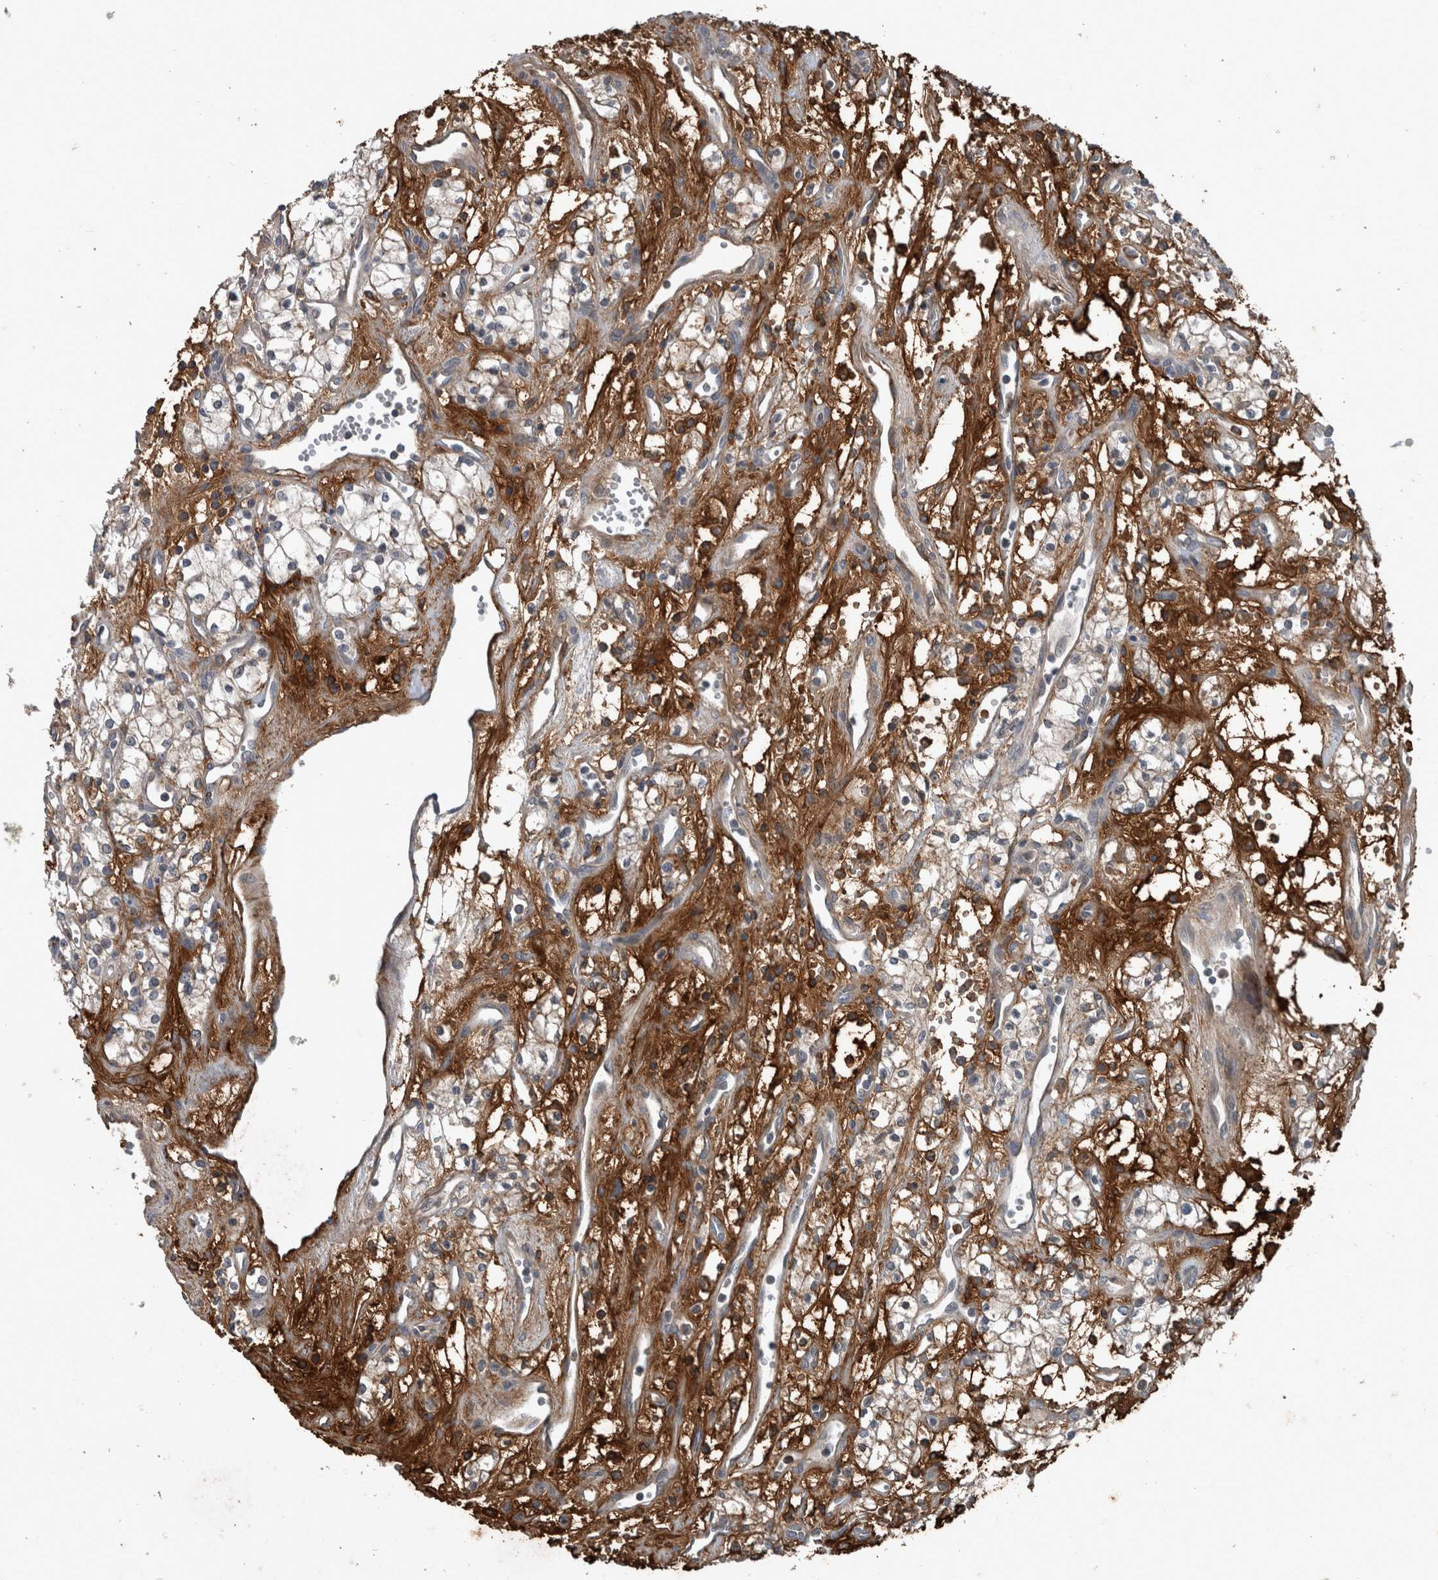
{"staining": {"intensity": "weak", "quantity": "<25%", "location": "cytoplasmic/membranous"}, "tissue": "renal cancer", "cell_type": "Tumor cells", "image_type": "cancer", "snomed": [{"axis": "morphology", "description": "Adenocarcinoma, NOS"}, {"axis": "topography", "description": "Kidney"}], "caption": "DAB immunohistochemical staining of human adenocarcinoma (renal) reveals no significant positivity in tumor cells.", "gene": "EXOC8", "patient": {"sex": "male", "age": 59}}